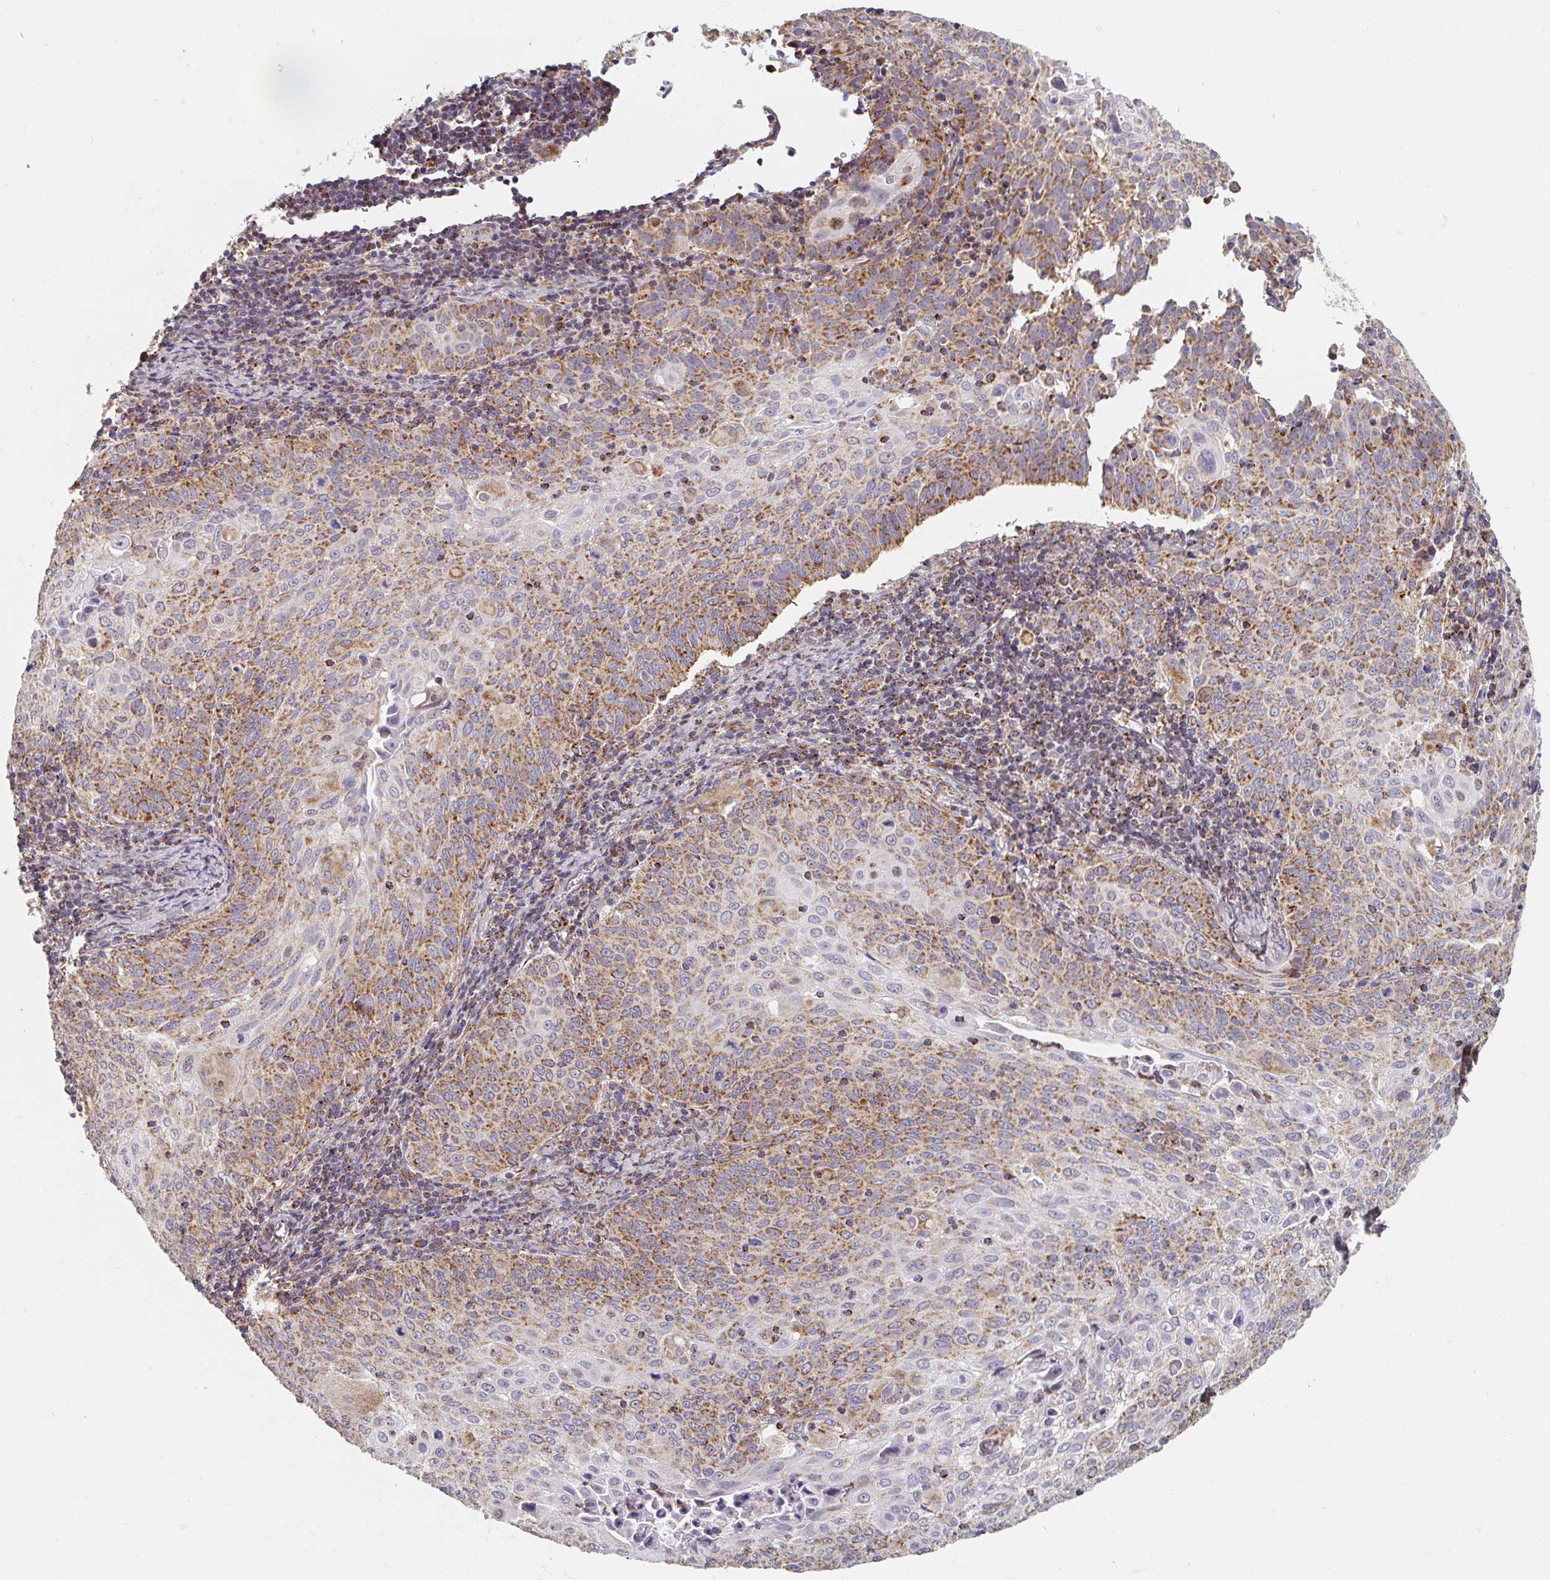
{"staining": {"intensity": "moderate", "quantity": "25%-75%", "location": "cytoplasmic/membranous"}, "tissue": "cervical cancer", "cell_type": "Tumor cells", "image_type": "cancer", "snomed": [{"axis": "morphology", "description": "Squamous cell carcinoma, NOS"}, {"axis": "topography", "description": "Cervix"}], "caption": "IHC of cervical cancer (squamous cell carcinoma) shows medium levels of moderate cytoplasmic/membranous staining in approximately 25%-75% of tumor cells.", "gene": "MAVS", "patient": {"sex": "female", "age": 65}}